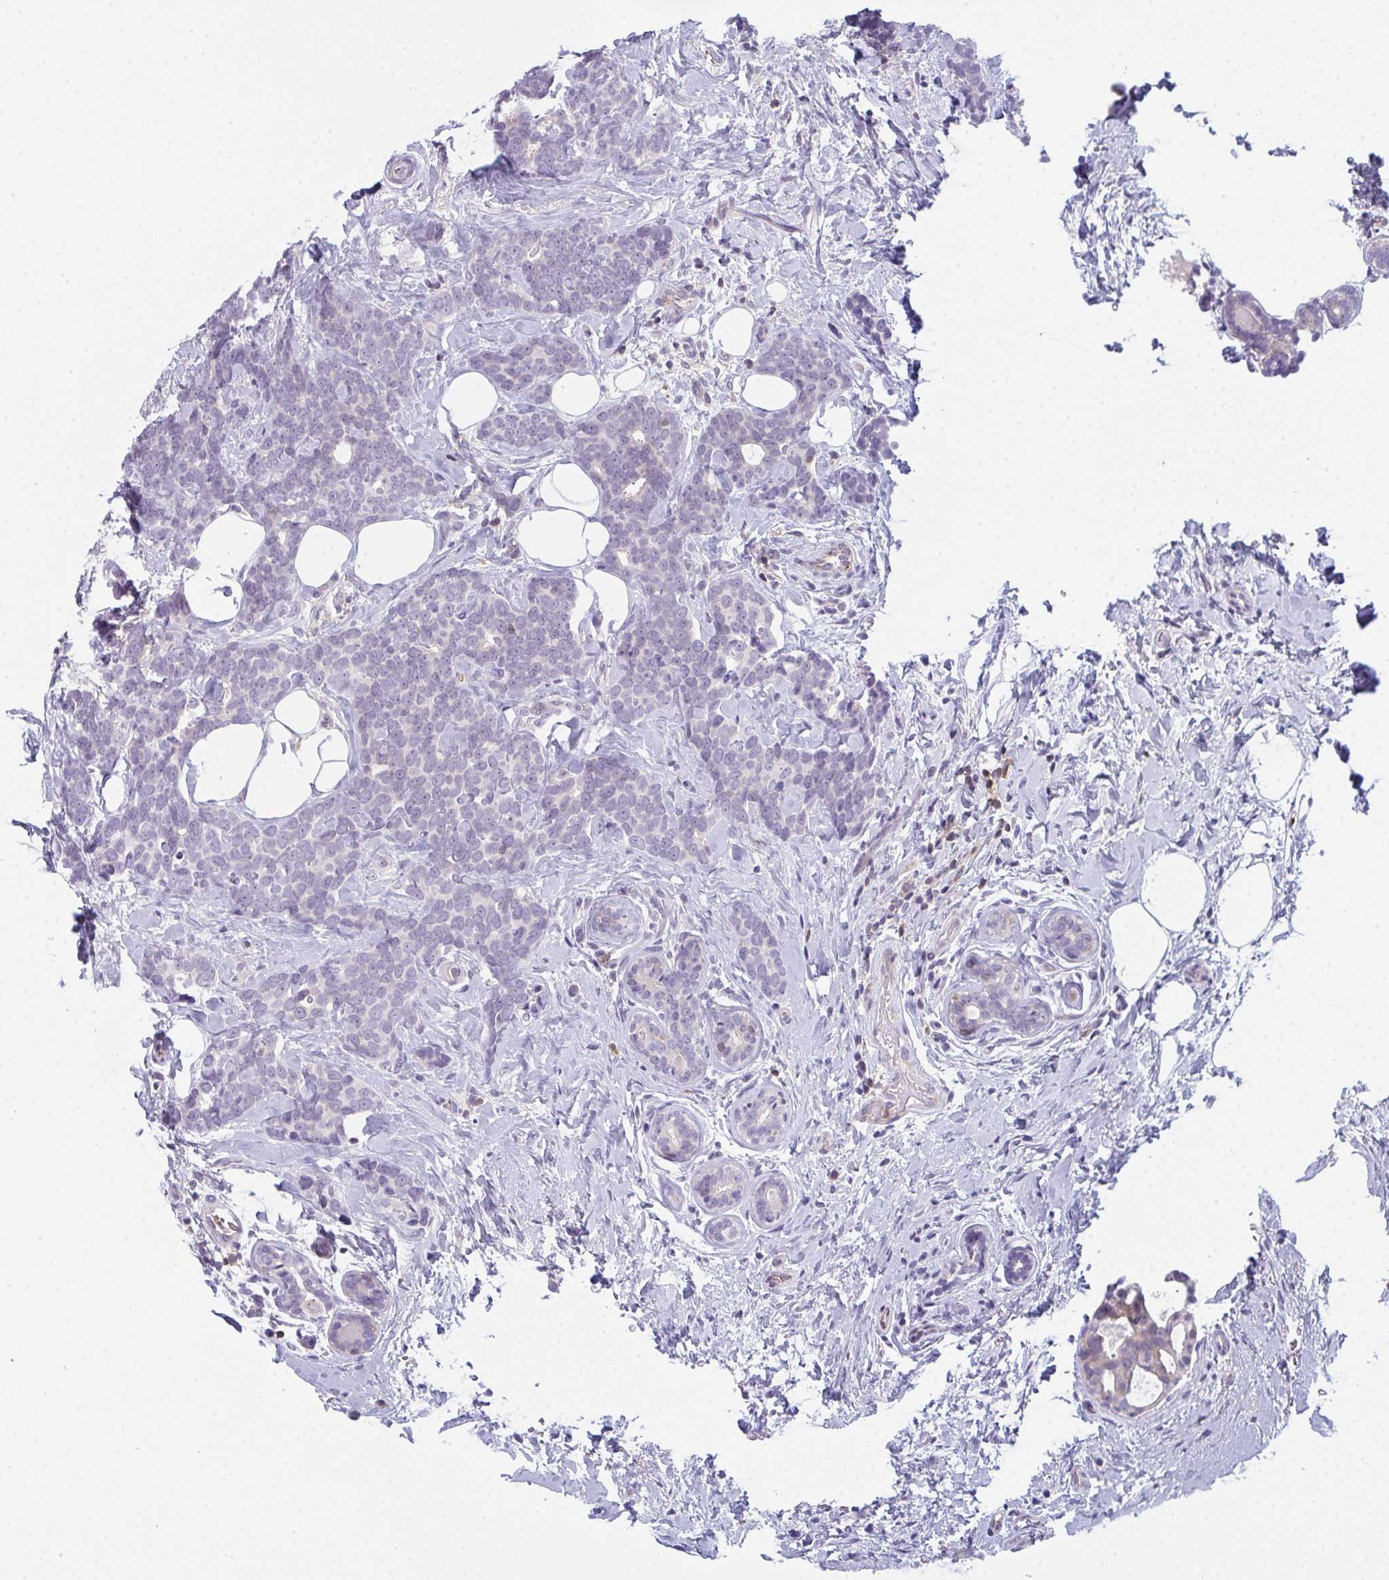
{"staining": {"intensity": "negative", "quantity": "none", "location": "none"}, "tissue": "breast cancer", "cell_type": "Tumor cells", "image_type": "cancer", "snomed": [{"axis": "morphology", "description": "Duct carcinoma"}, {"axis": "topography", "description": "Breast"}], "caption": "Tumor cells show no significant protein staining in breast cancer (intraductal carcinoma). Nuclei are stained in blue.", "gene": "CD80", "patient": {"sex": "female", "age": 71}}